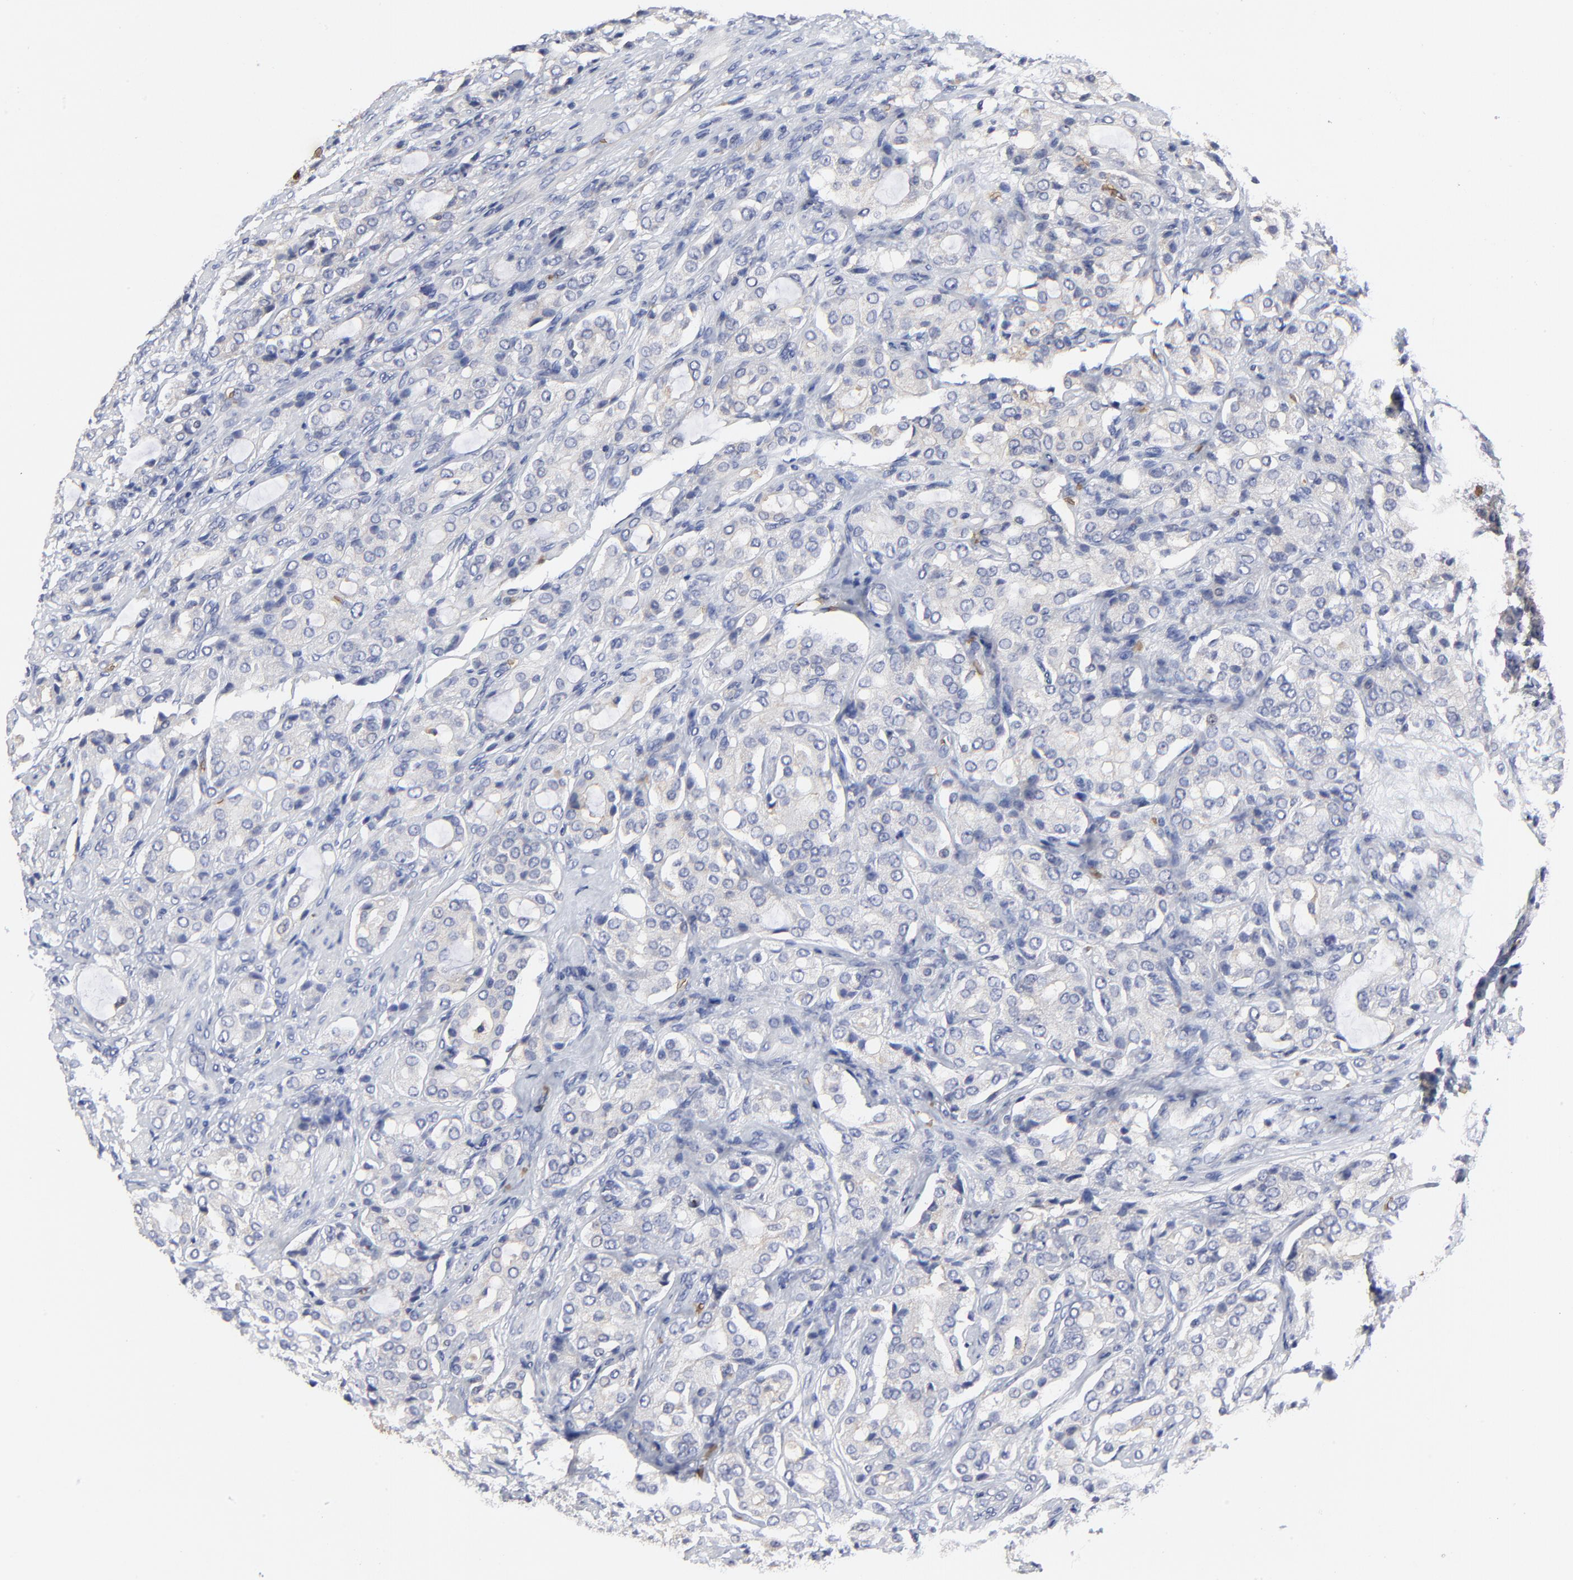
{"staining": {"intensity": "negative", "quantity": "none", "location": "none"}, "tissue": "prostate cancer", "cell_type": "Tumor cells", "image_type": "cancer", "snomed": [{"axis": "morphology", "description": "Adenocarcinoma, High grade"}, {"axis": "topography", "description": "Prostate"}], "caption": "Immunohistochemistry micrograph of neoplastic tissue: human prostate cancer (adenocarcinoma (high-grade)) stained with DAB (3,3'-diaminobenzidine) demonstrates no significant protein positivity in tumor cells.", "gene": "PAG1", "patient": {"sex": "male", "age": 72}}